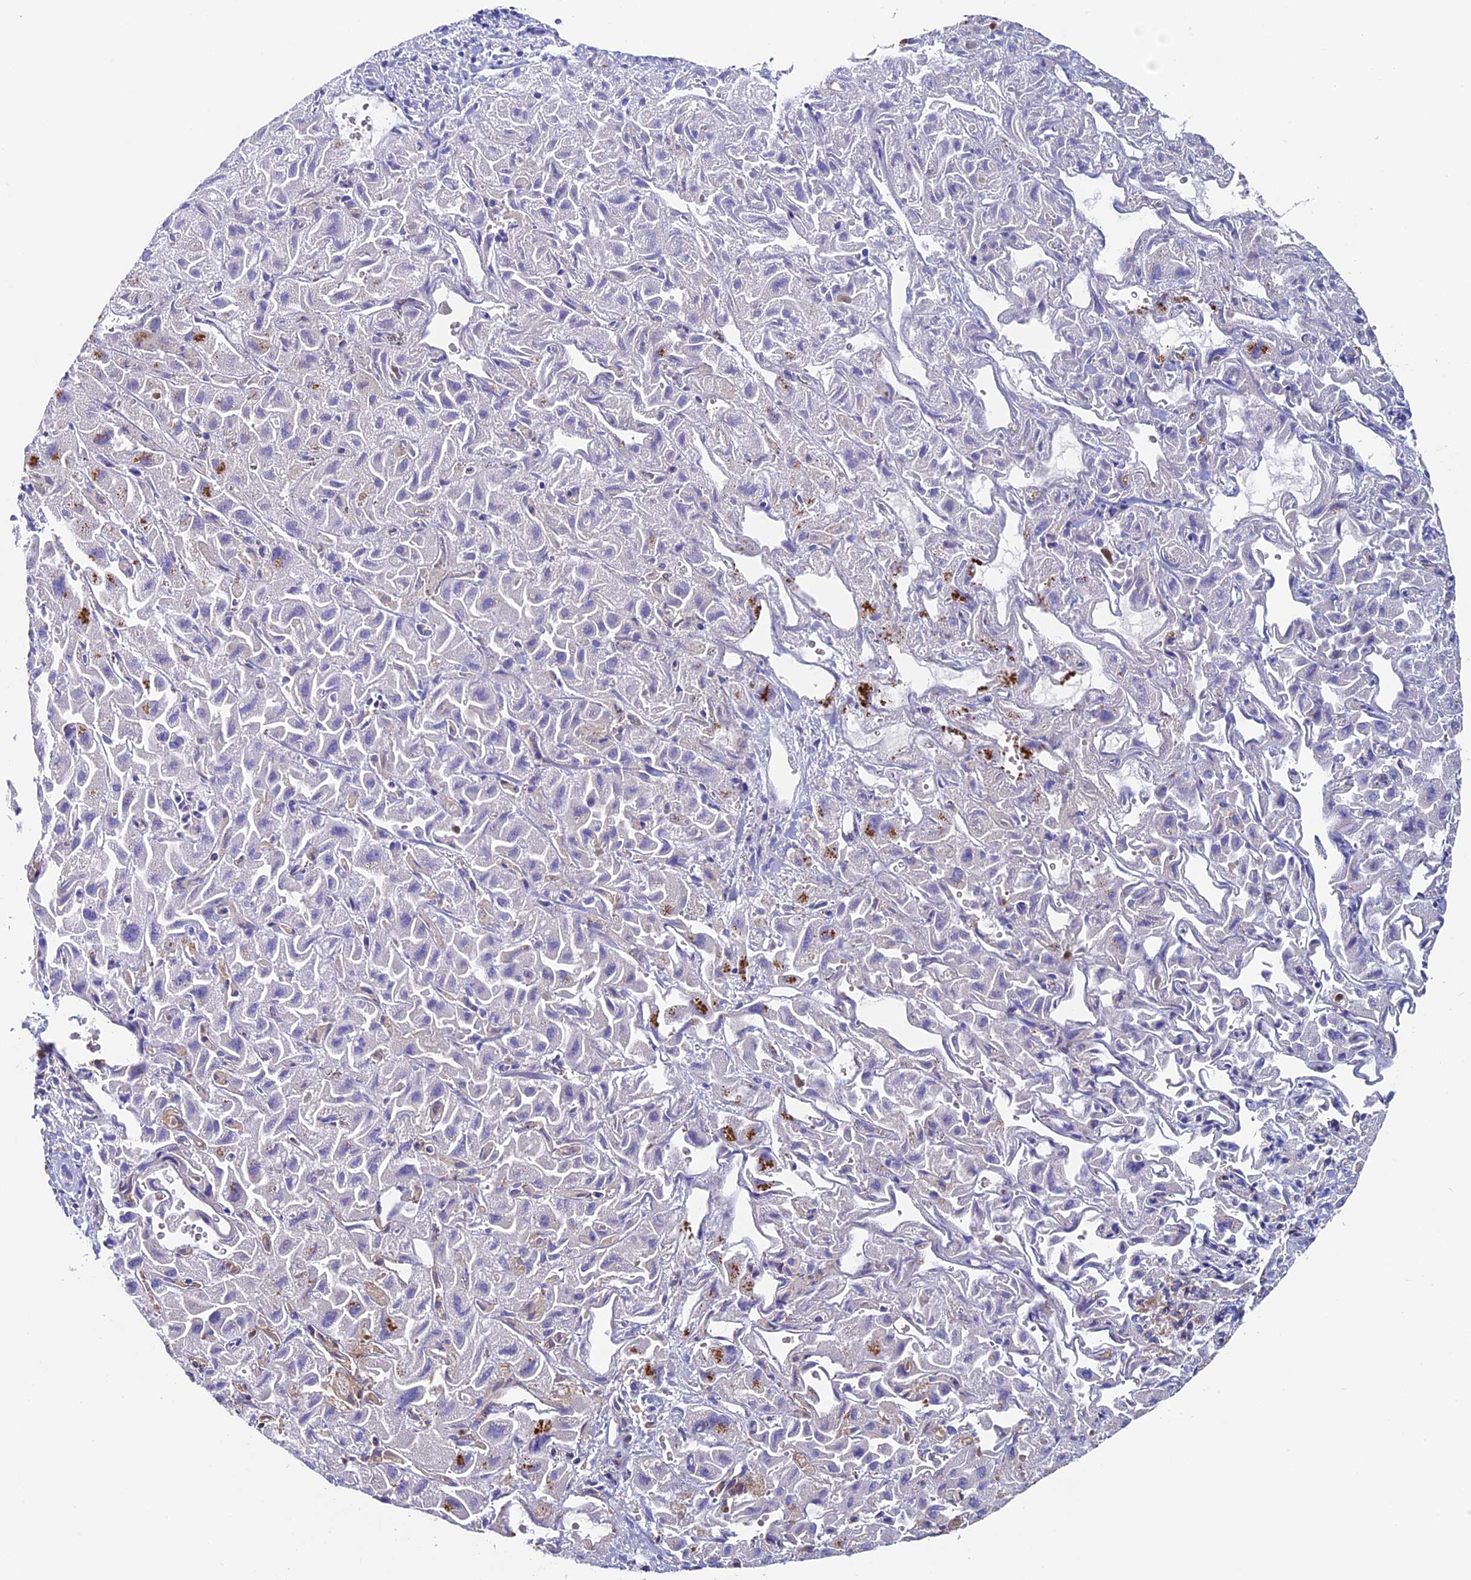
{"staining": {"intensity": "negative", "quantity": "none", "location": "none"}, "tissue": "liver cancer", "cell_type": "Tumor cells", "image_type": "cancer", "snomed": [{"axis": "morphology", "description": "Cholangiocarcinoma"}, {"axis": "topography", "description": "Liver"}], "caption": "High power microscopy image of an immunohistochemistry (IHC) image of liver cancer (cholangiocarcinoma), revealing no significant staining in tumor cells.", "gene": "ADAT1", "patient": {"sex": "female", "age": 52}}